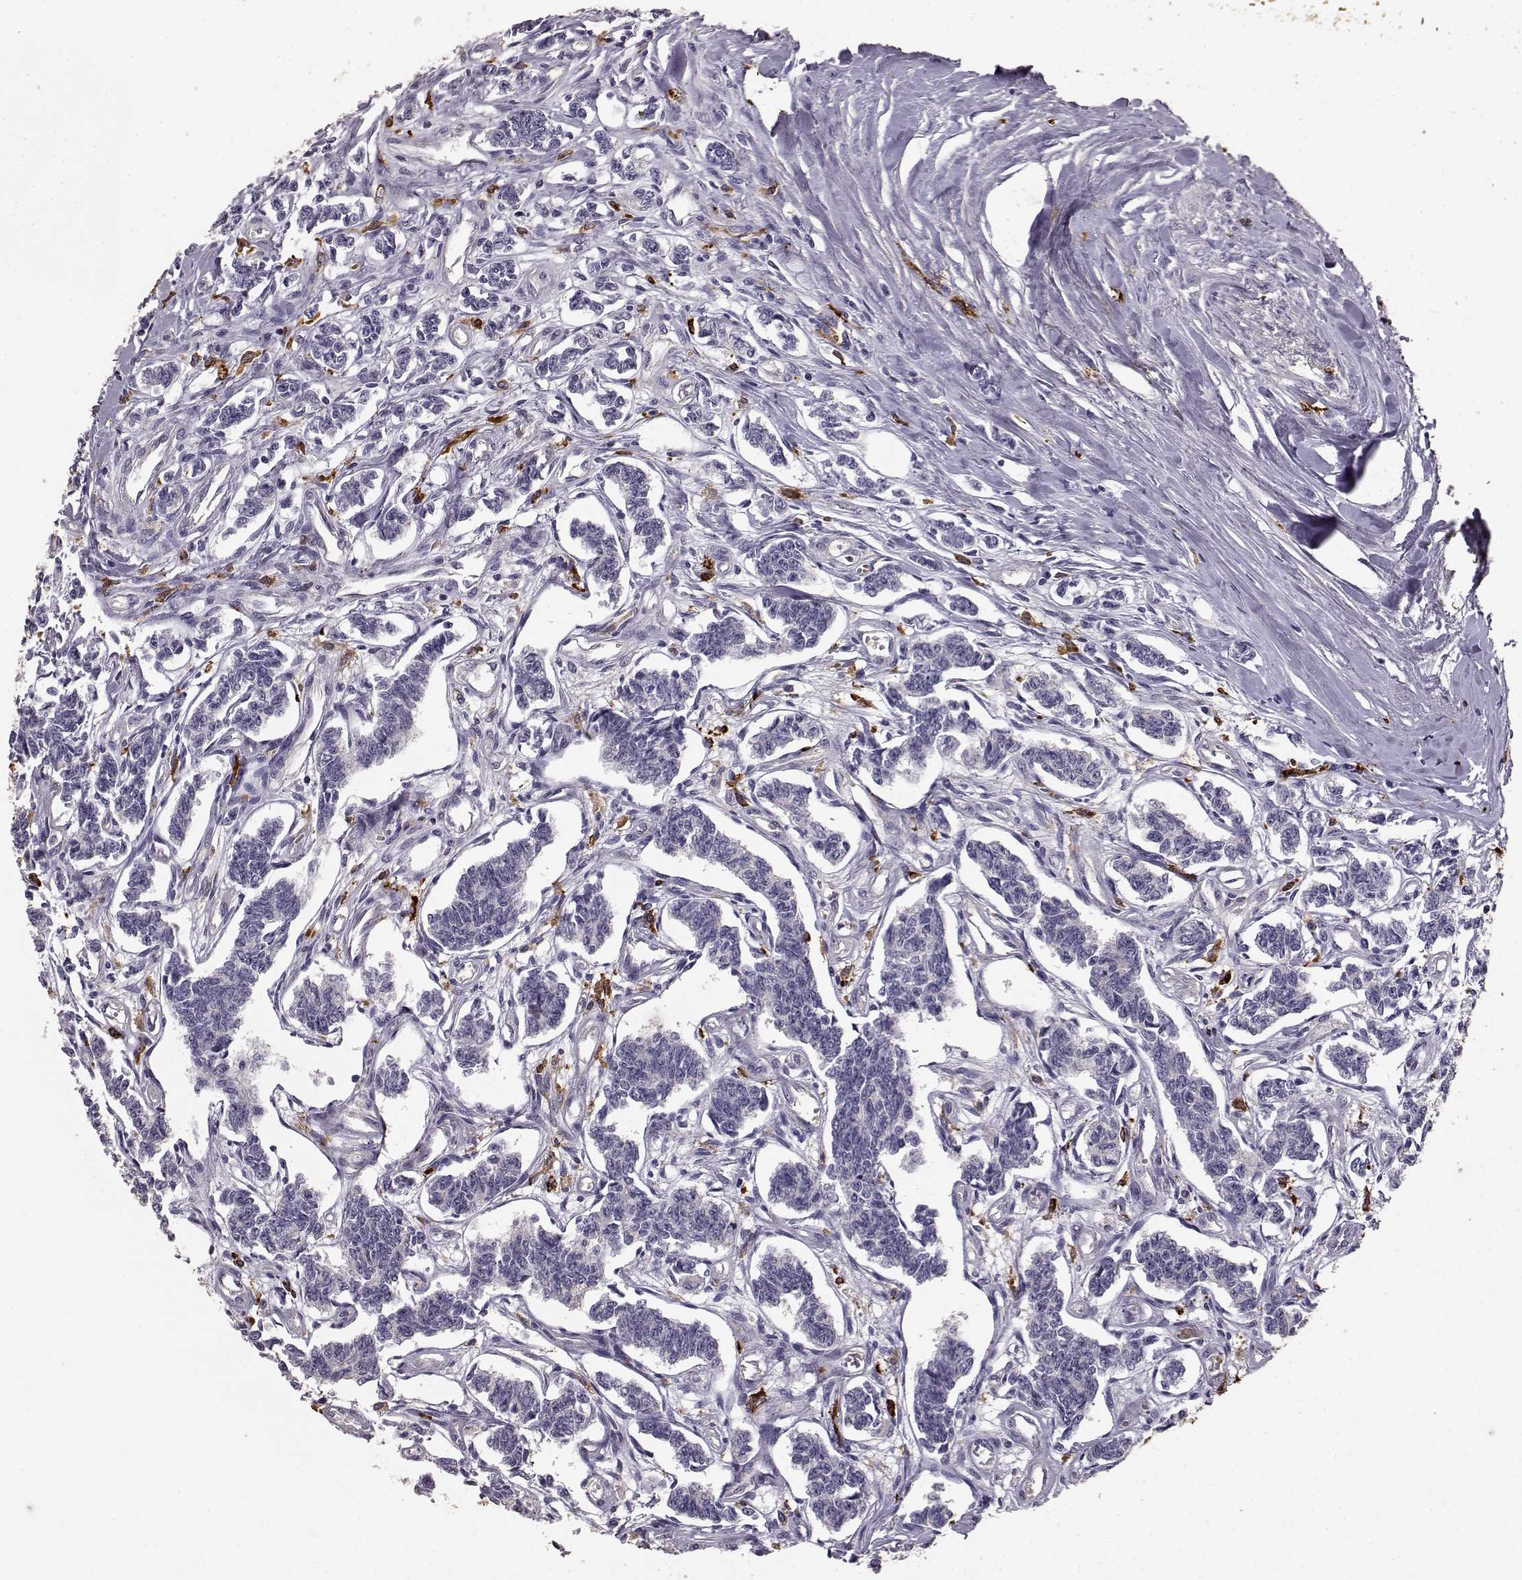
{"staining": {"intensity": "negative", "quantity": "none", "location": "none"}, "tissue": "carcinoid", "cell_type": "Tumor cells", "image_type": "cancer", "snomed": [{"axis": "morphology", "description": "Carcinoid, malignant, NOS"}, {"axis": "topography", "description": "Kidney"}], "caption": "This photomicrograph is of carcinoid stained with immunohistochemistry to label a protein in brown with the nuclei are counter-stained blue. There is no positivity in tumor cells. (DAB (3,3'-diaminobenzidine) IHC, high magnification).", "gene": "CCNF", "patient": {"sex": "female", "age": 41}}